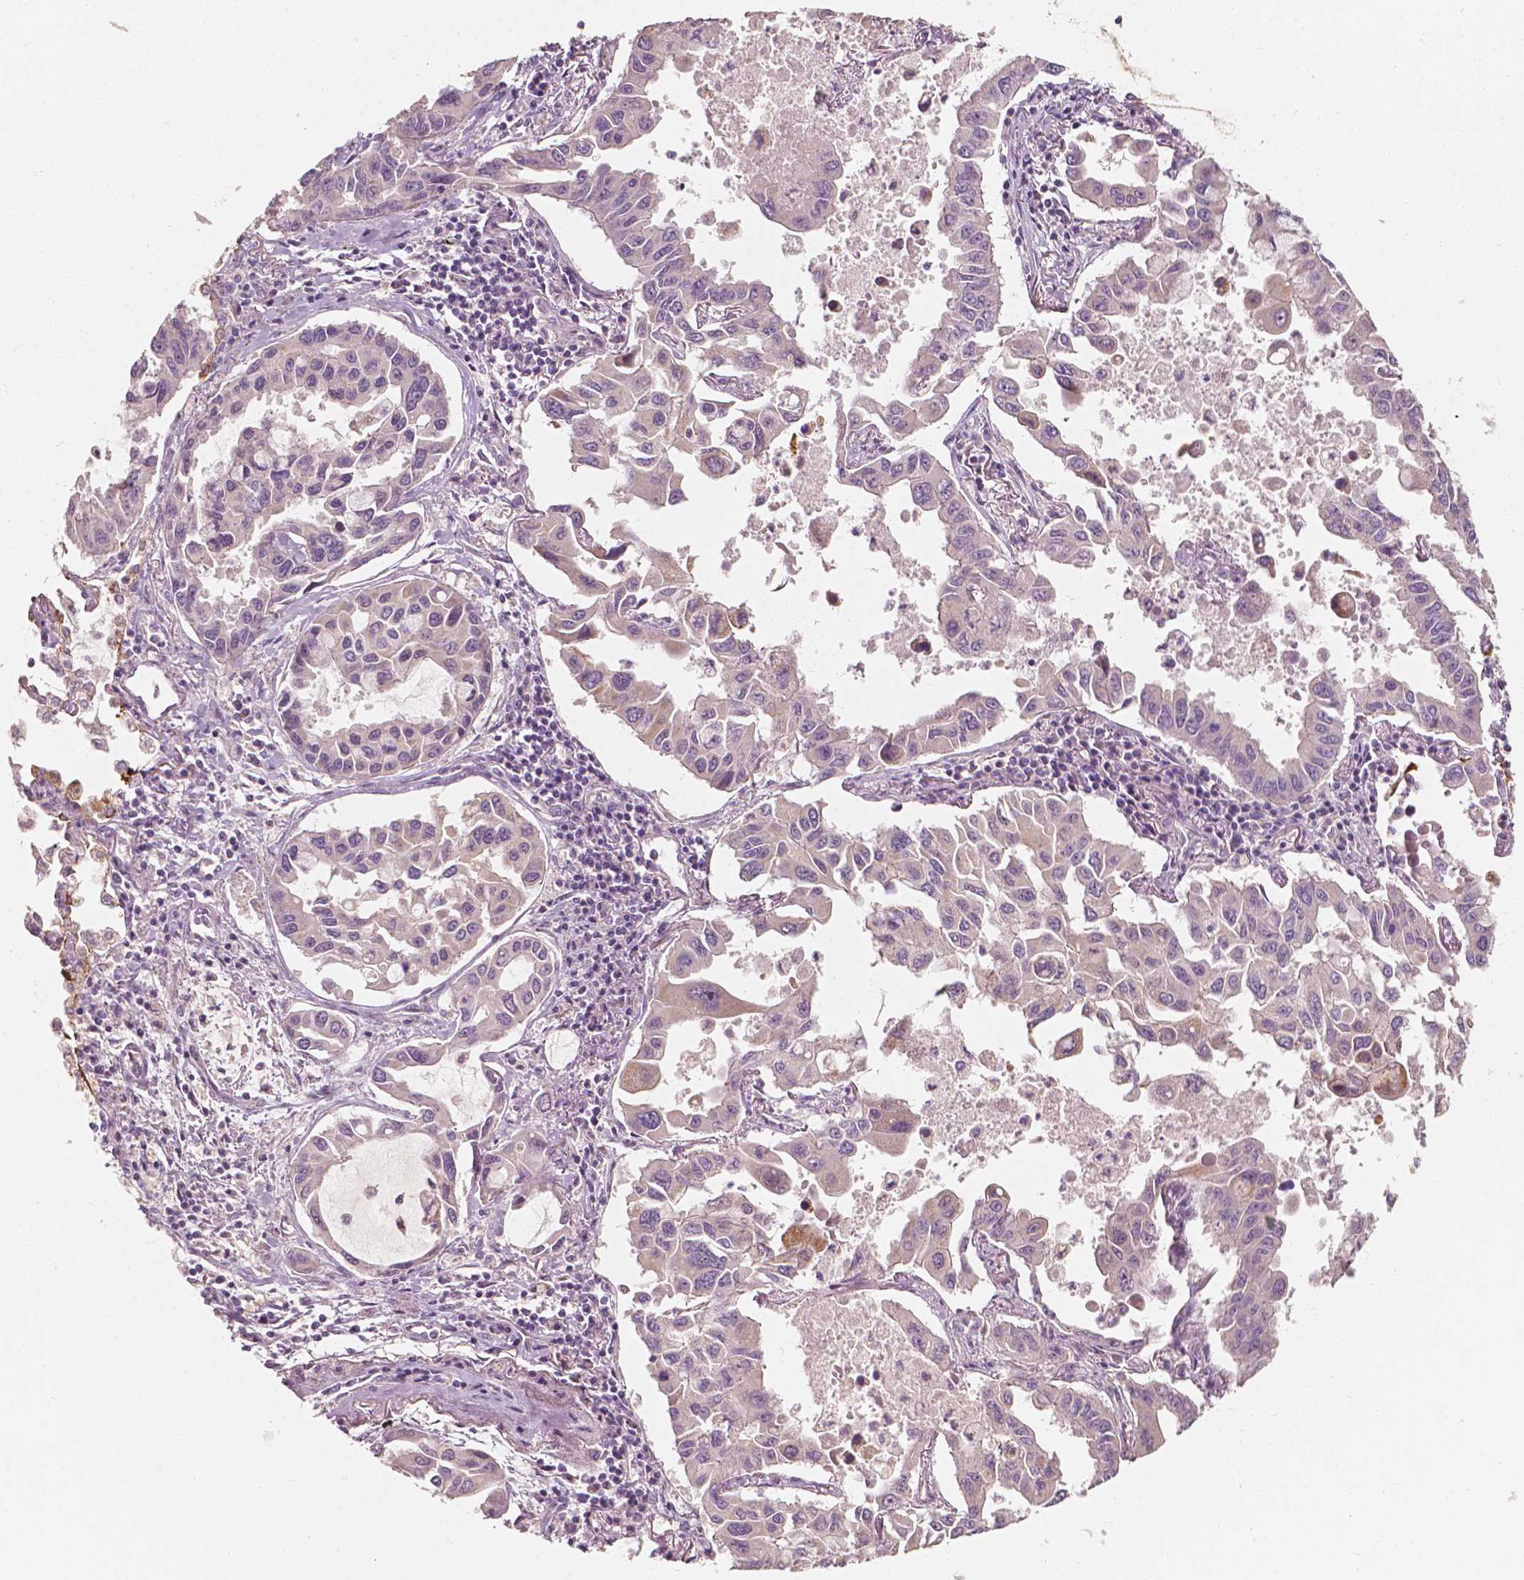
{"staining": {"intensity": "negative", "quantity": "none", "location": "none"}, "tissue": "lung cancer", "cell_type": "Tumor cells", "image_type": "cancer", "snomed": [{"axis": "morphology", "description": "Adenocarcinoma, NOS"}, {"axis": "topography", "description": "Lung"}], "caption": "Tumor cells are negative for brown protein staining in lung cancer (adenocarcinoma).", "gene": "SHPK", "patient": {"sex": "male", "age": 64}}